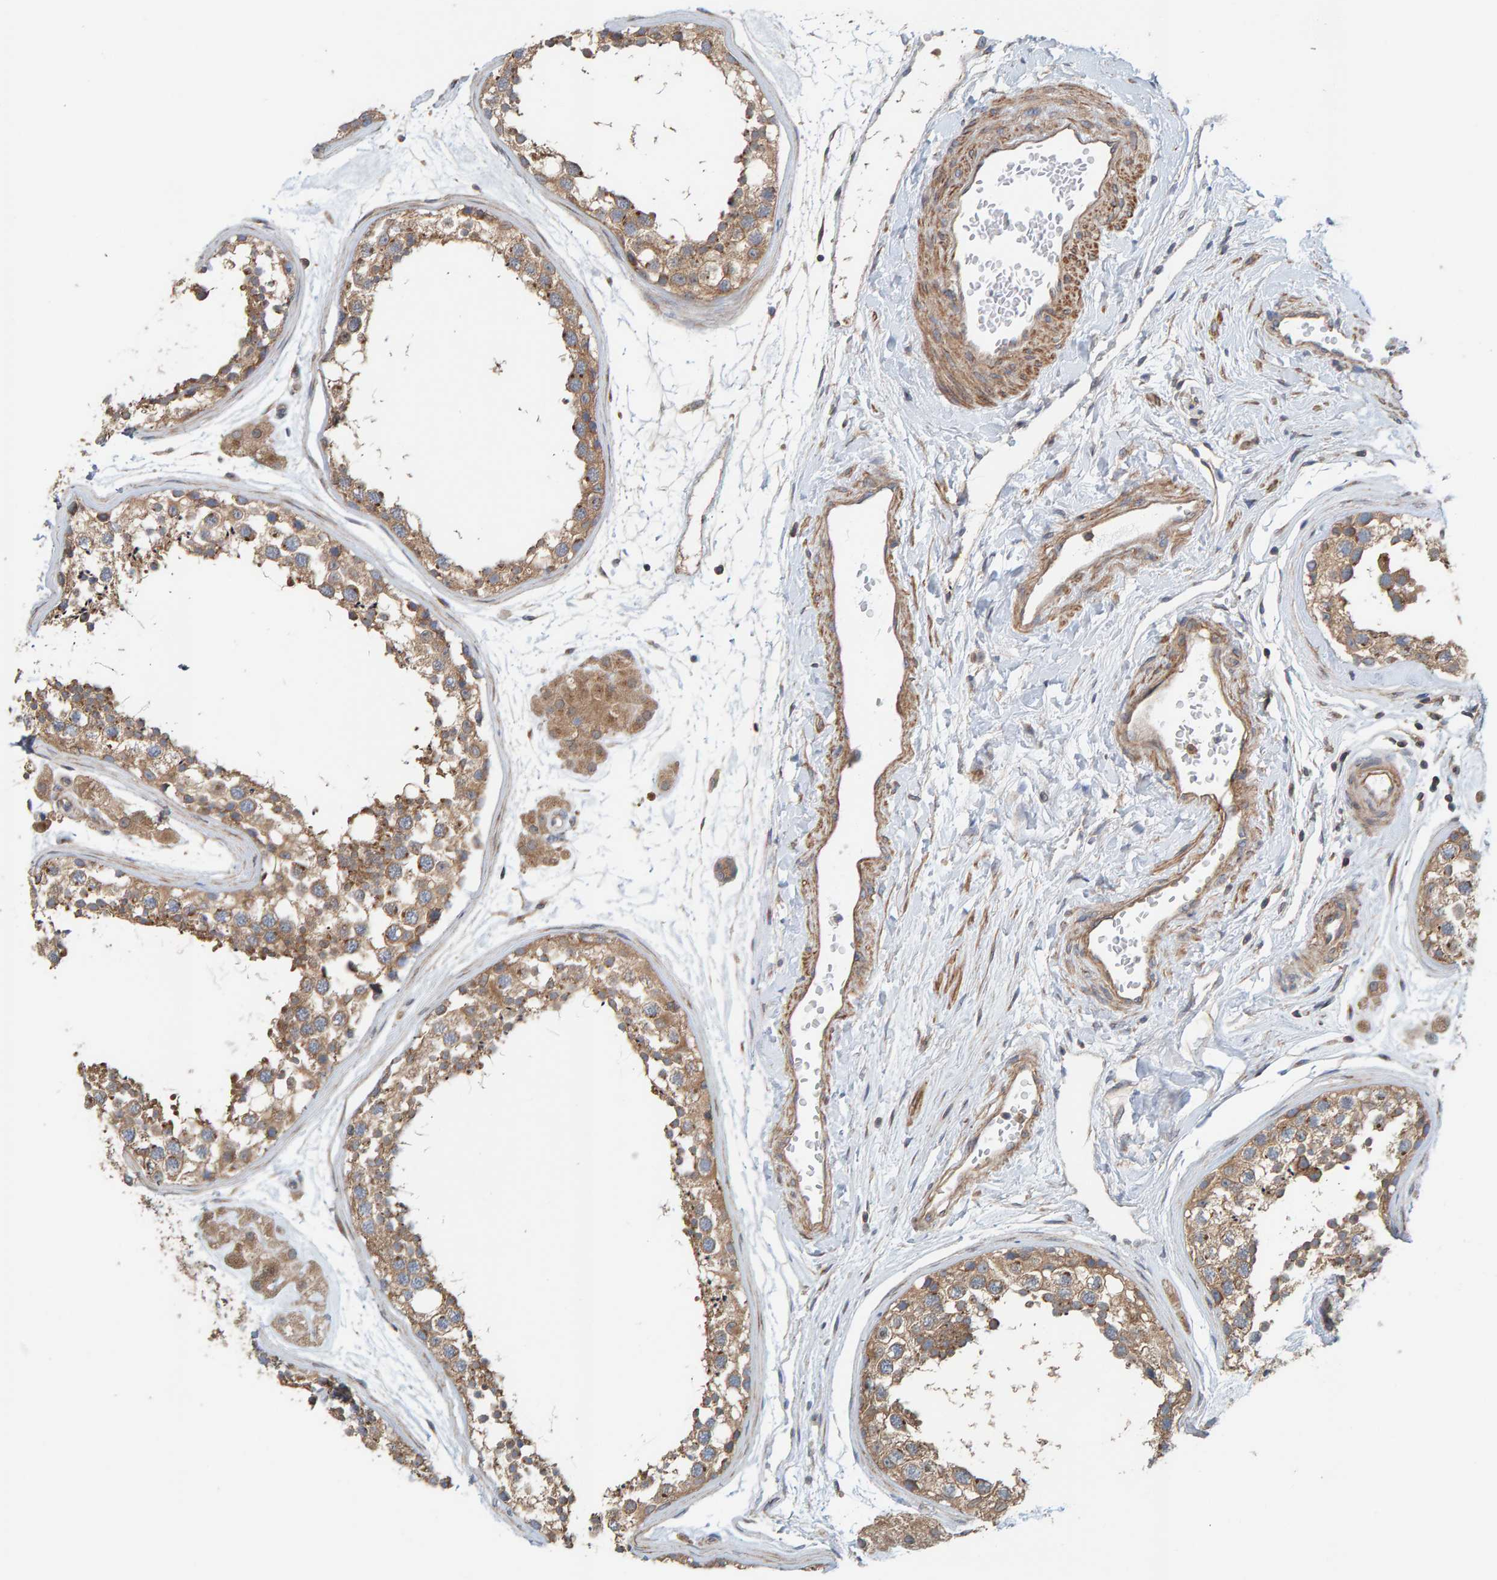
{"staining": {"intensity": "moderate", "quantity": ">75%", "location": "cytoplasmic/membranous"}, "tissue": "testis", "cell_type": "Cells in seminiferous ducts", "image_type": "normal", "snomed": [{"axis": "morphology", "description": "Normal tissue, NOS"}, {"axis": "topography", "description": "Testis"}], "caption": "Brown immunohistochemical staining in unremarkable testis displays moderate cytoplasmic/membranous expression in approximately >75% of cells in seminiferous ducts. (brown staining indicates protein expression, while blue staining denotes nuclei).", "gene": "UBAP1", "patient": {"sex": "male", "age": 56}}